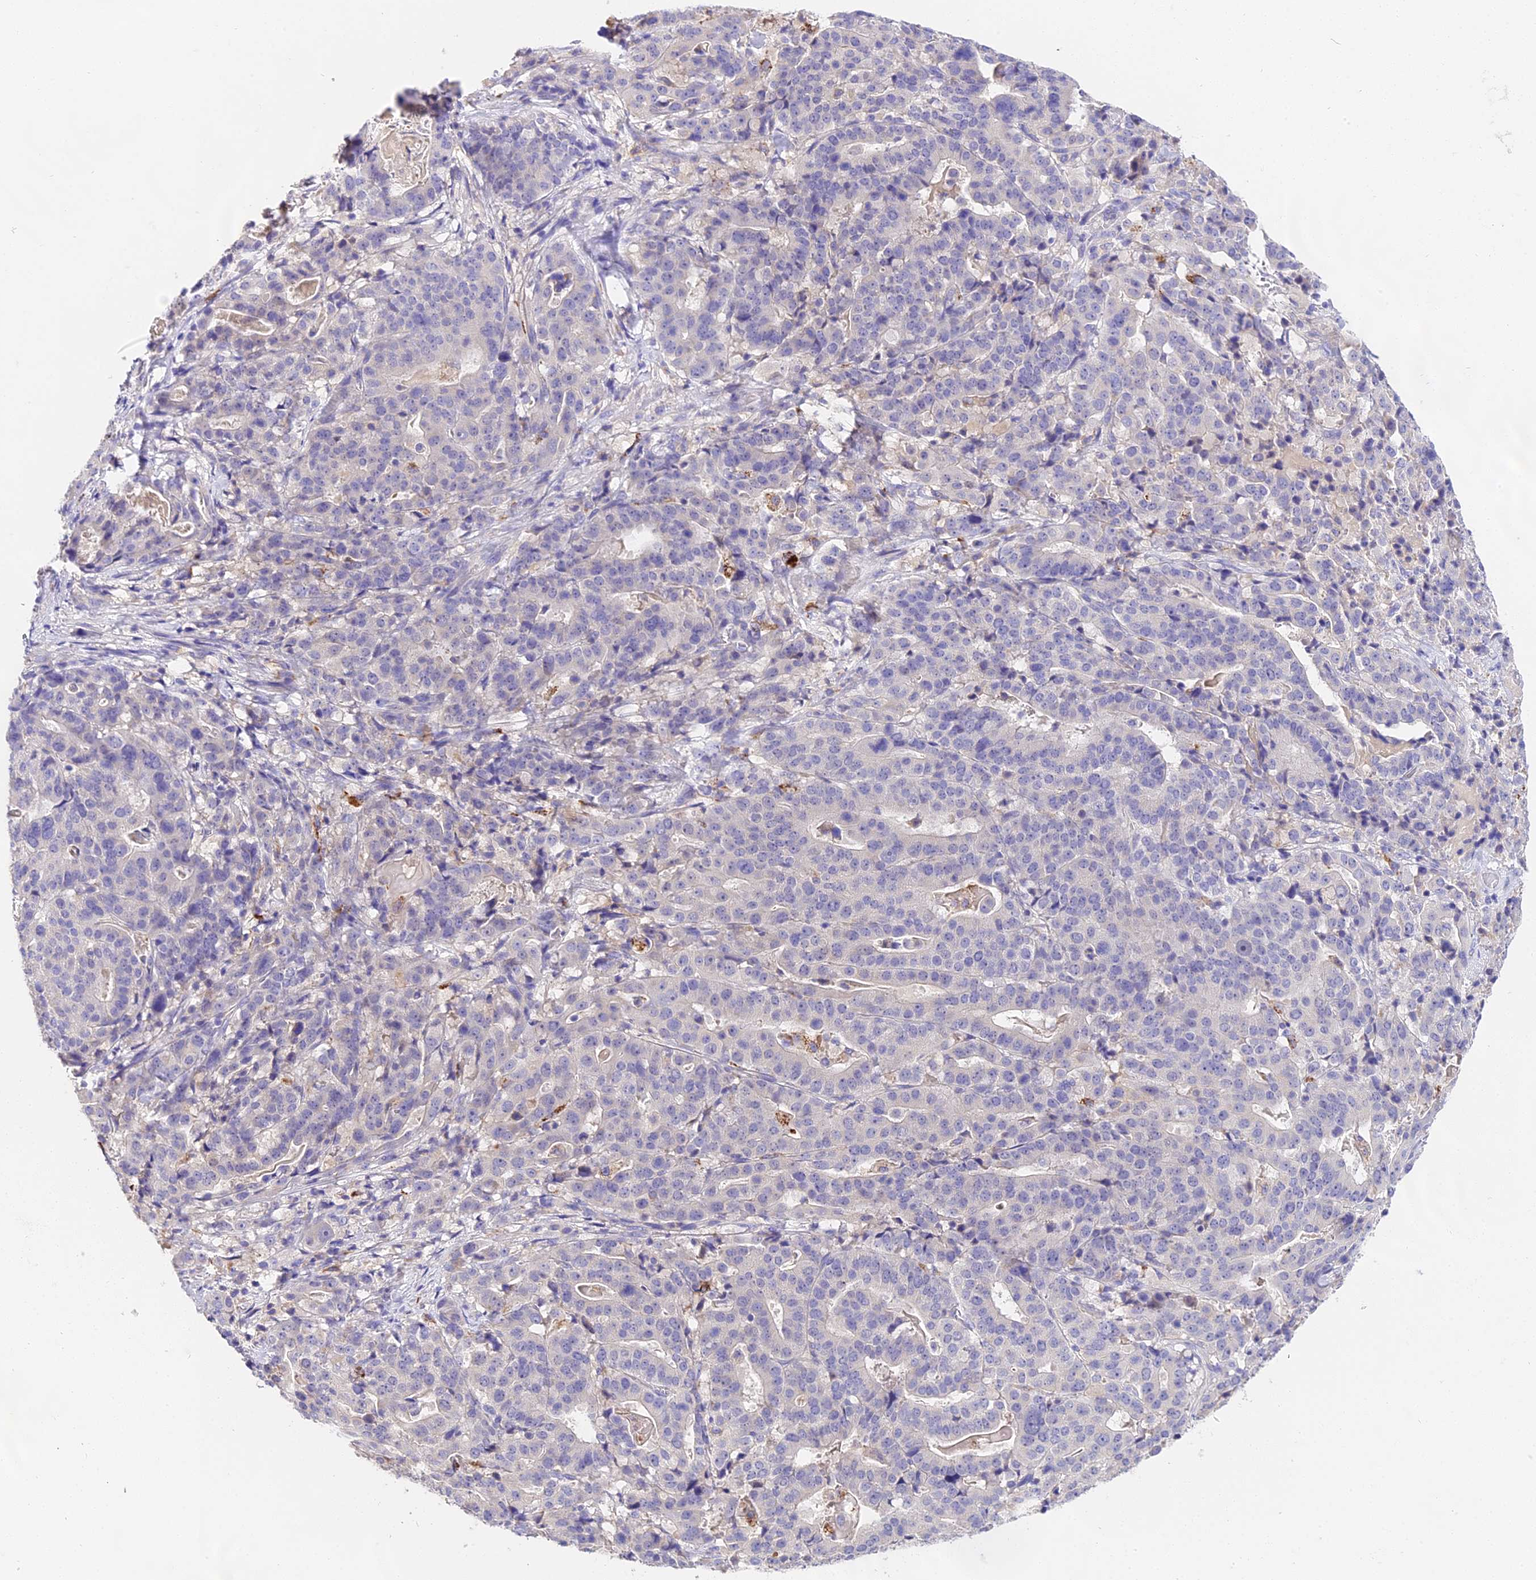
{"staining": {"intensity": "negative", "quantity": "none", "location": "none"}, "tissue": "stomach cancer", "cell_type": "Tumor cells", "image_type": "cancer", "snomed": [{"axis": "morphology", "description": "Adenocarcinoma, NOS"}, {"axis": "topography", "description": "Stomach"}], "caption": "There is no significant positivity in tumor cells of stomach adenocarcinoma.", "gene": "LYPD6", "patient": {"sex": "male", "age": 48}}